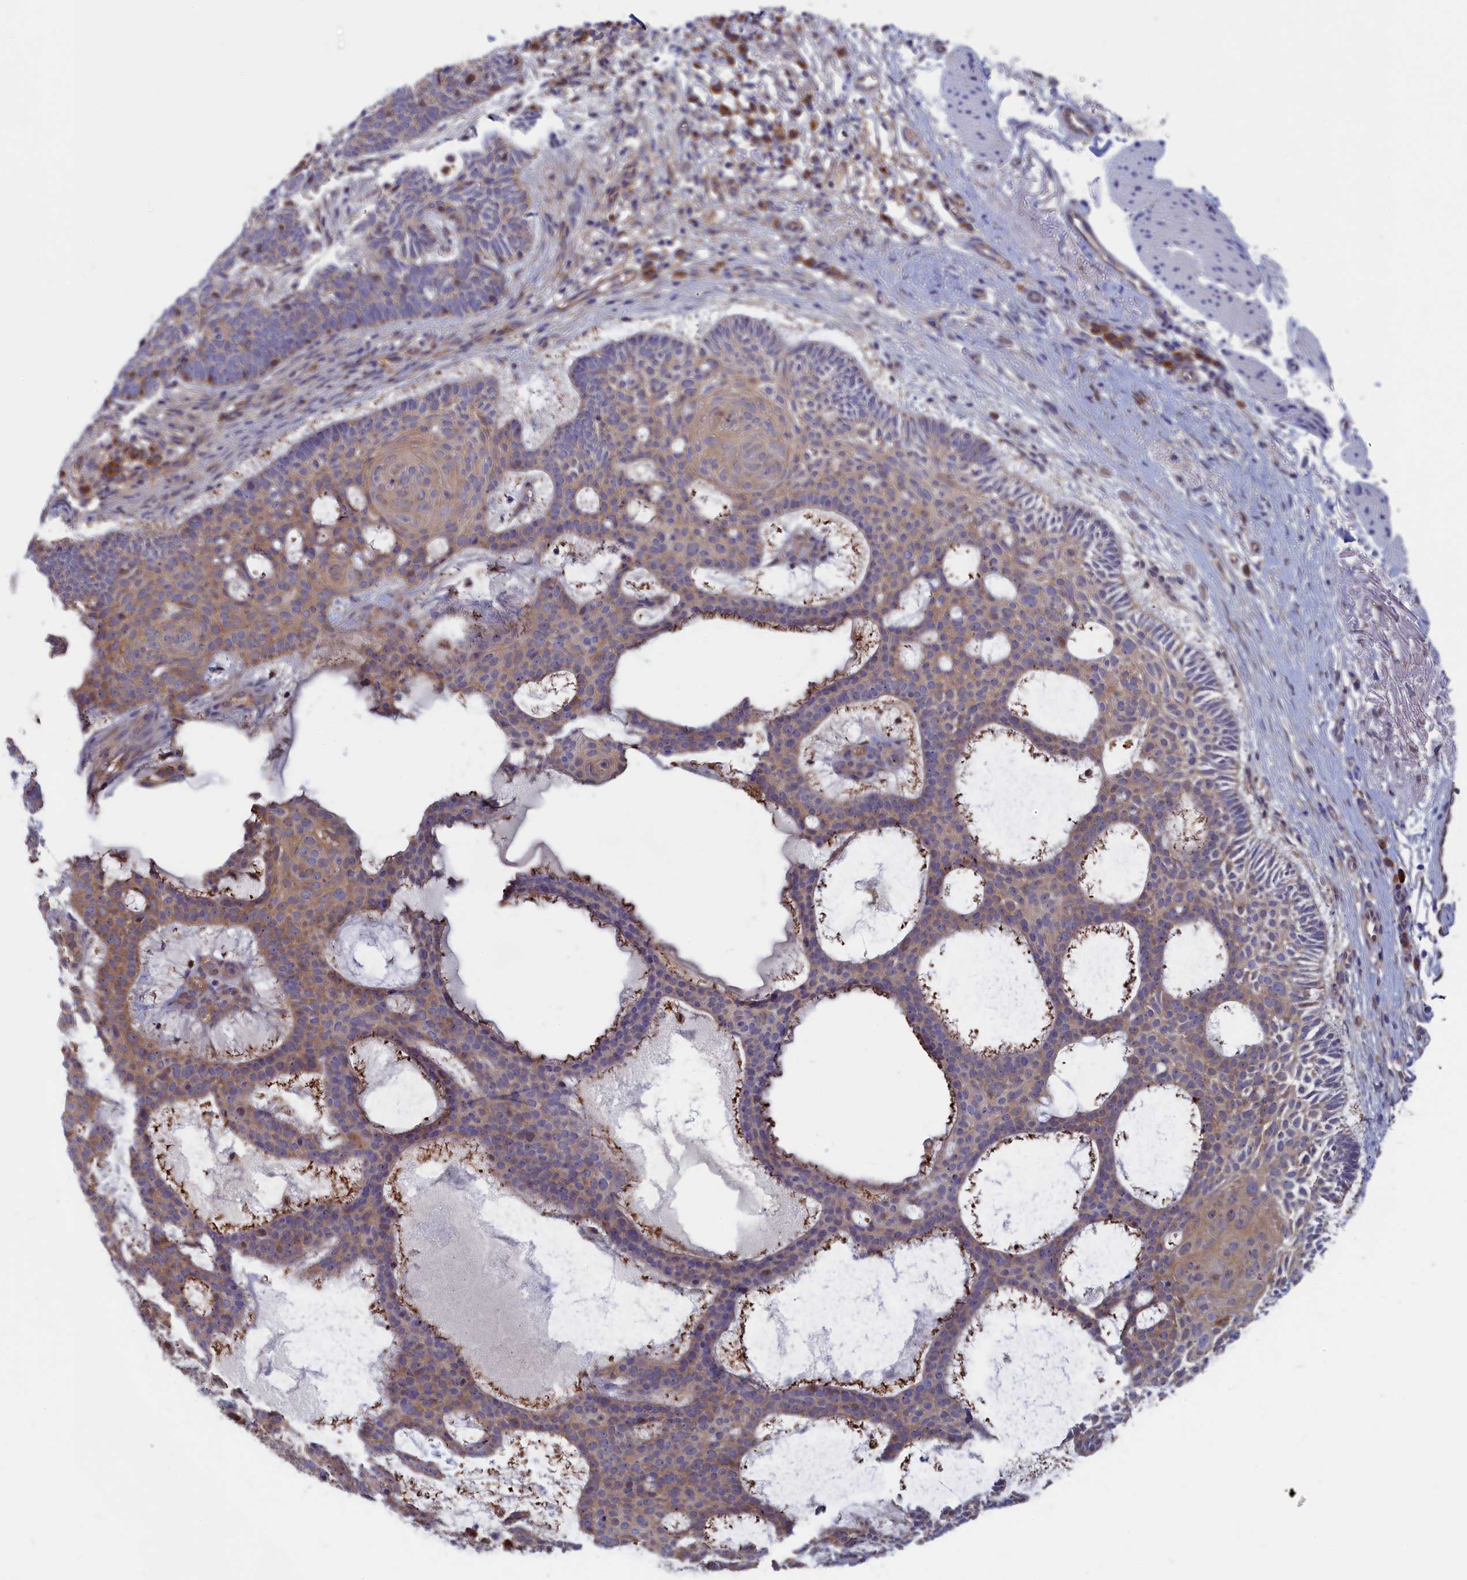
{"staining": {"intensity": "weak", "quantity": ">75%", "location": "cytoplasmic/membranous"}, "tissue": "skin cancer", "cell_type": "Tumor cells", "image_type": "cancer", "snomed": [{"axis": "morphology", "description": "Basal cell carcinoma"}, {"axis": "topography", "description": "Skin"}], "caption": "Skin cancer (basal cell carcinoma) was stained to show a protein in brown. There is low levels of weak cytoplasmic/membranous positivity in approximately >75% of tumor cells.", "gene": "SYNDIG1L", "patient": {"sex": "male", "age": 85}}